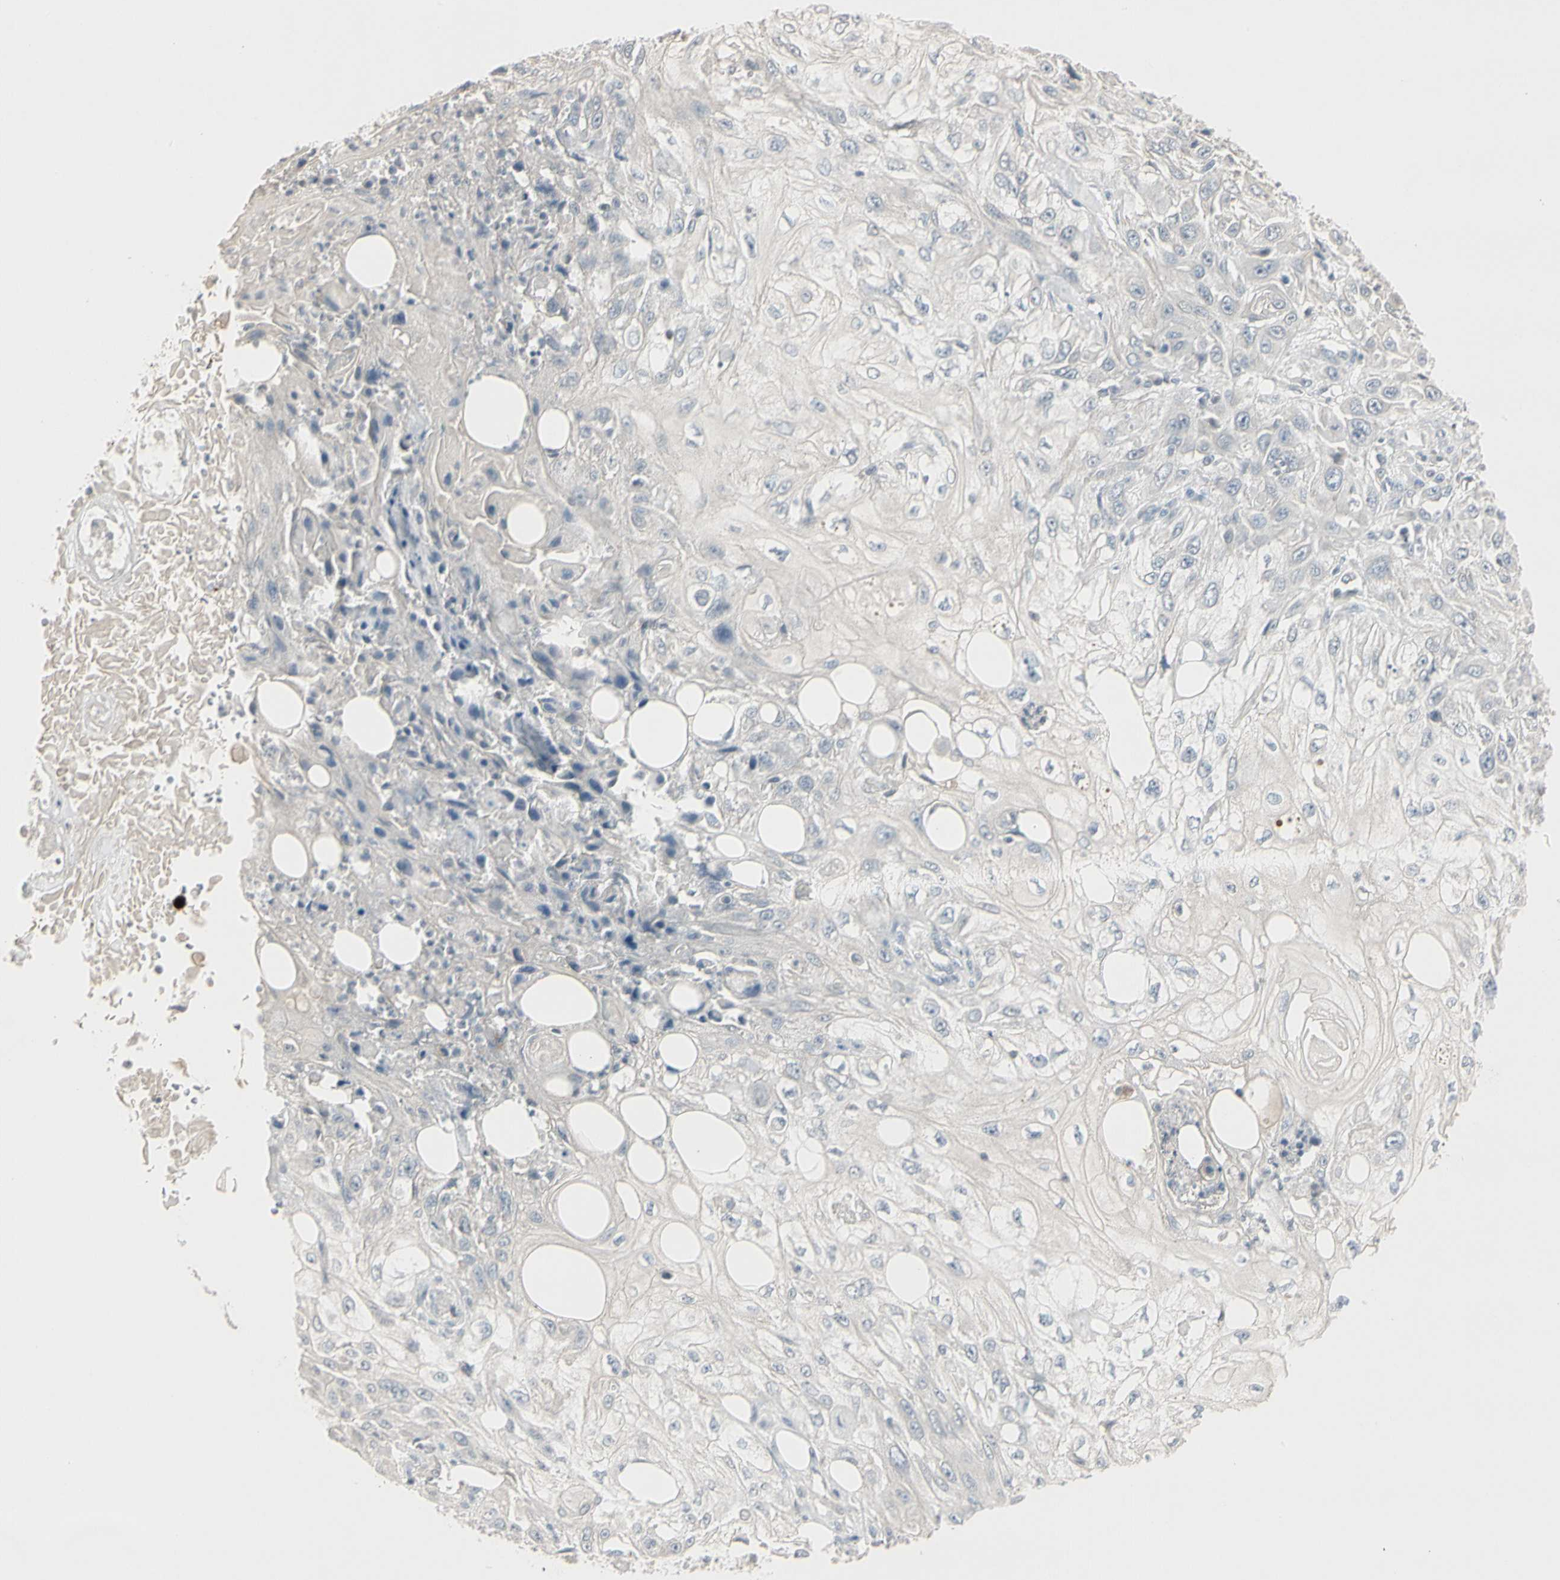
{"staining": {"intensity": "negative", "quantity": "none", "location": "none"}, "tissue": "skin cancer", "cell_type": "Tumor cells", "image_type": "cancer", "snomed": [{"axis": "morphology", "description": "Squamous cell carcinoma, NOS"}, {"axis": "topography", "description": "Skin"}], "caption": "IHC histopathology image of neoplastic tissue: human skin squamous cell carcinoma stained with DAB (3,3'-diaminobenzidine) demonstrates no significant protein positivity in tumor cells. (DAB (3,3'-diaminobenzidine) IHC, high magnification).", "gene": "DMPK", "patient": {"sex": "male", "age": 75}}